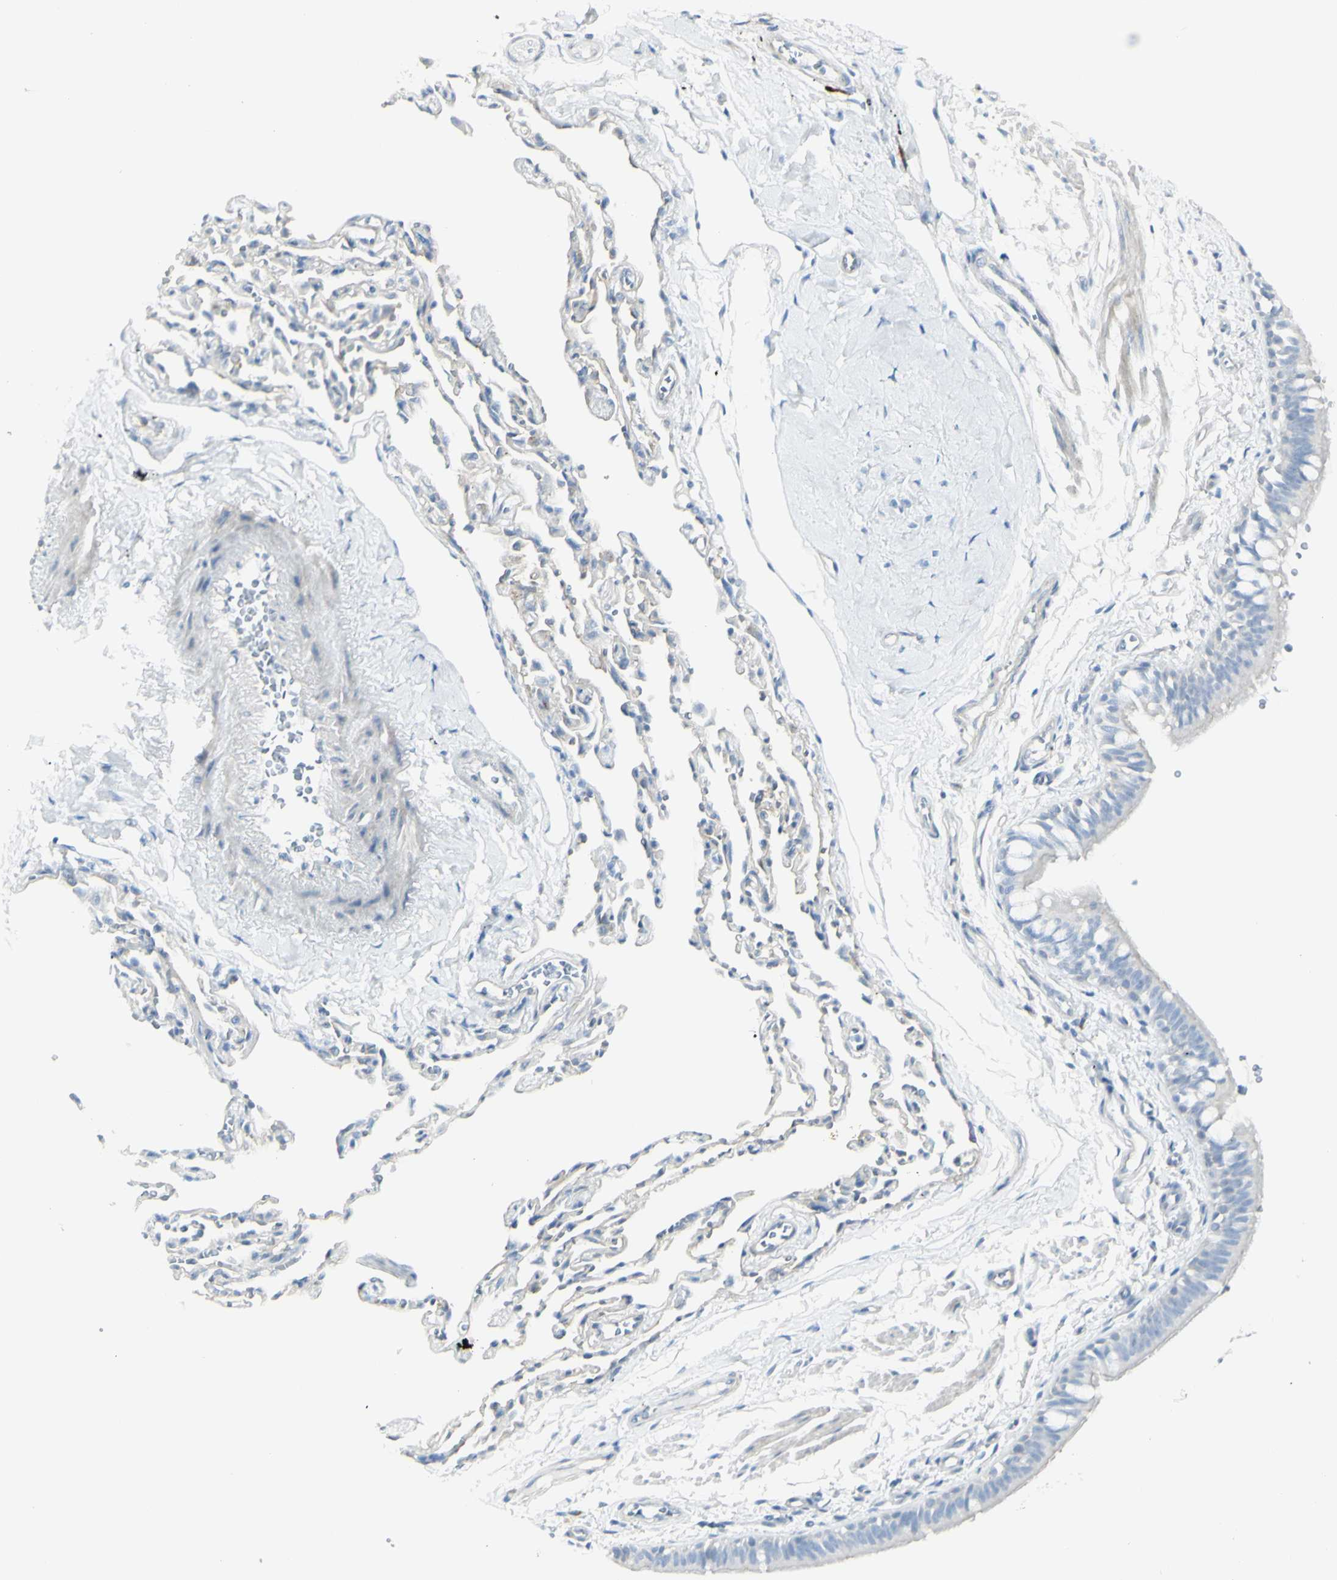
{"staining": {"intensity": "negative", "quantity": "none", "location": "none"}, "tissue": "bronchus", "cell_type": "Respiratory epithelial cells", "image_type": "normal", "snomed": [{"axis": "morphology", "description": "Normal tissue, NOS"}, {"axis": "topography", "description": "Bronchus"}, {"axis": "topography", "description": "Lung"}], "caption": "High power microscopy photomicrograph of an IHC histopathology image of normal bronchus, revealing no significant positivity in respiratory epithelial cells.", "gene": "NDST4", "patient": {"sex": "male", "age": 64}}